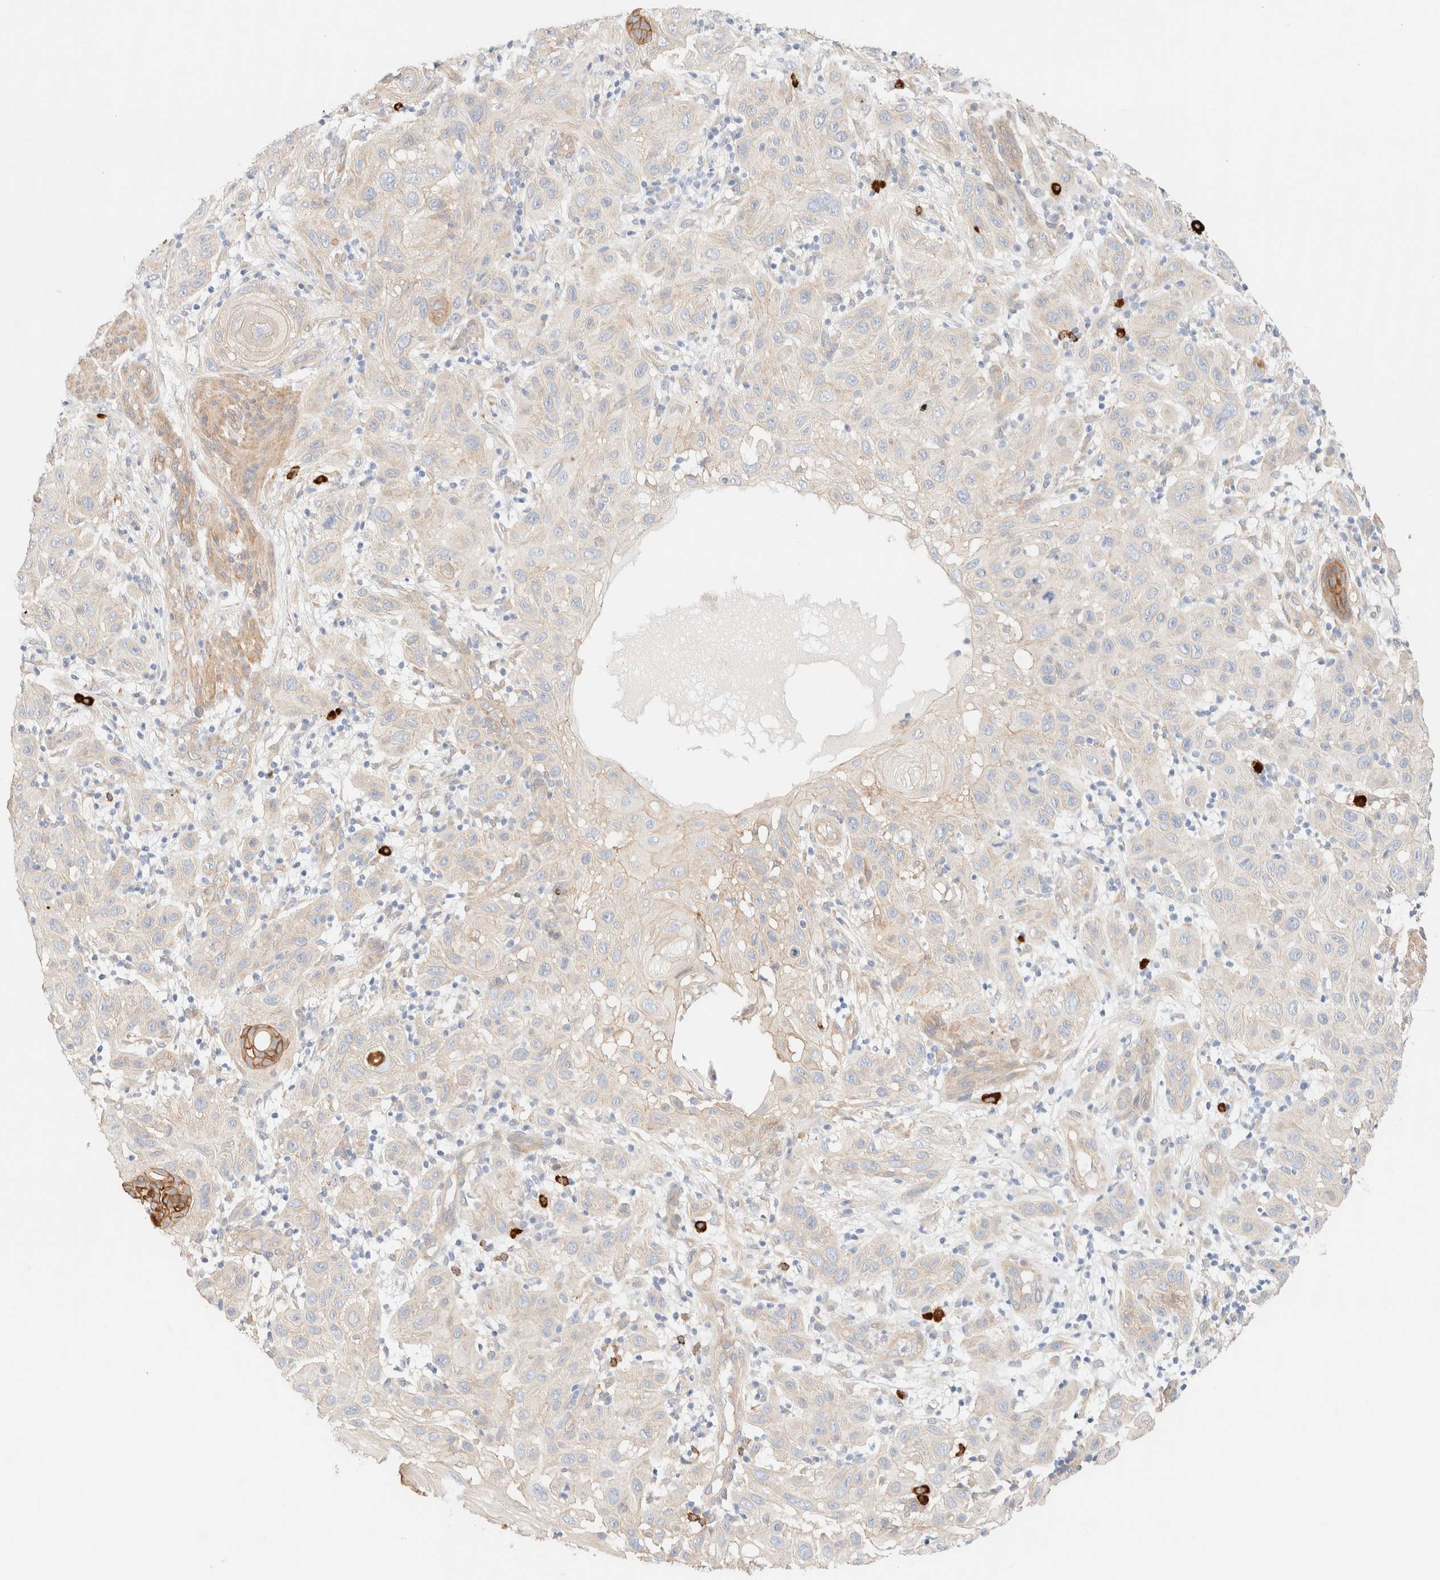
{"staining": {"intensity": "negative", "quantity": "none", "location": "none"}, "tissue": "skin cancer", "cell_type": "Tumor cells", "image_type": "cancer", "snomed": [{"axis": "morphology", "description": "Normal tissue, NOS"}, {"axis": "morphology", "description": "Squamous cell carcinoma, NOS"}, {"axis": "topography", "description": "Skin"}], "caption": "Tumor cells are negative for brown protein staining in skin cancer (squamous cell carcinoma).", "gene": "NIBAN2", "patient": {"sex": "female", "age": 96}}